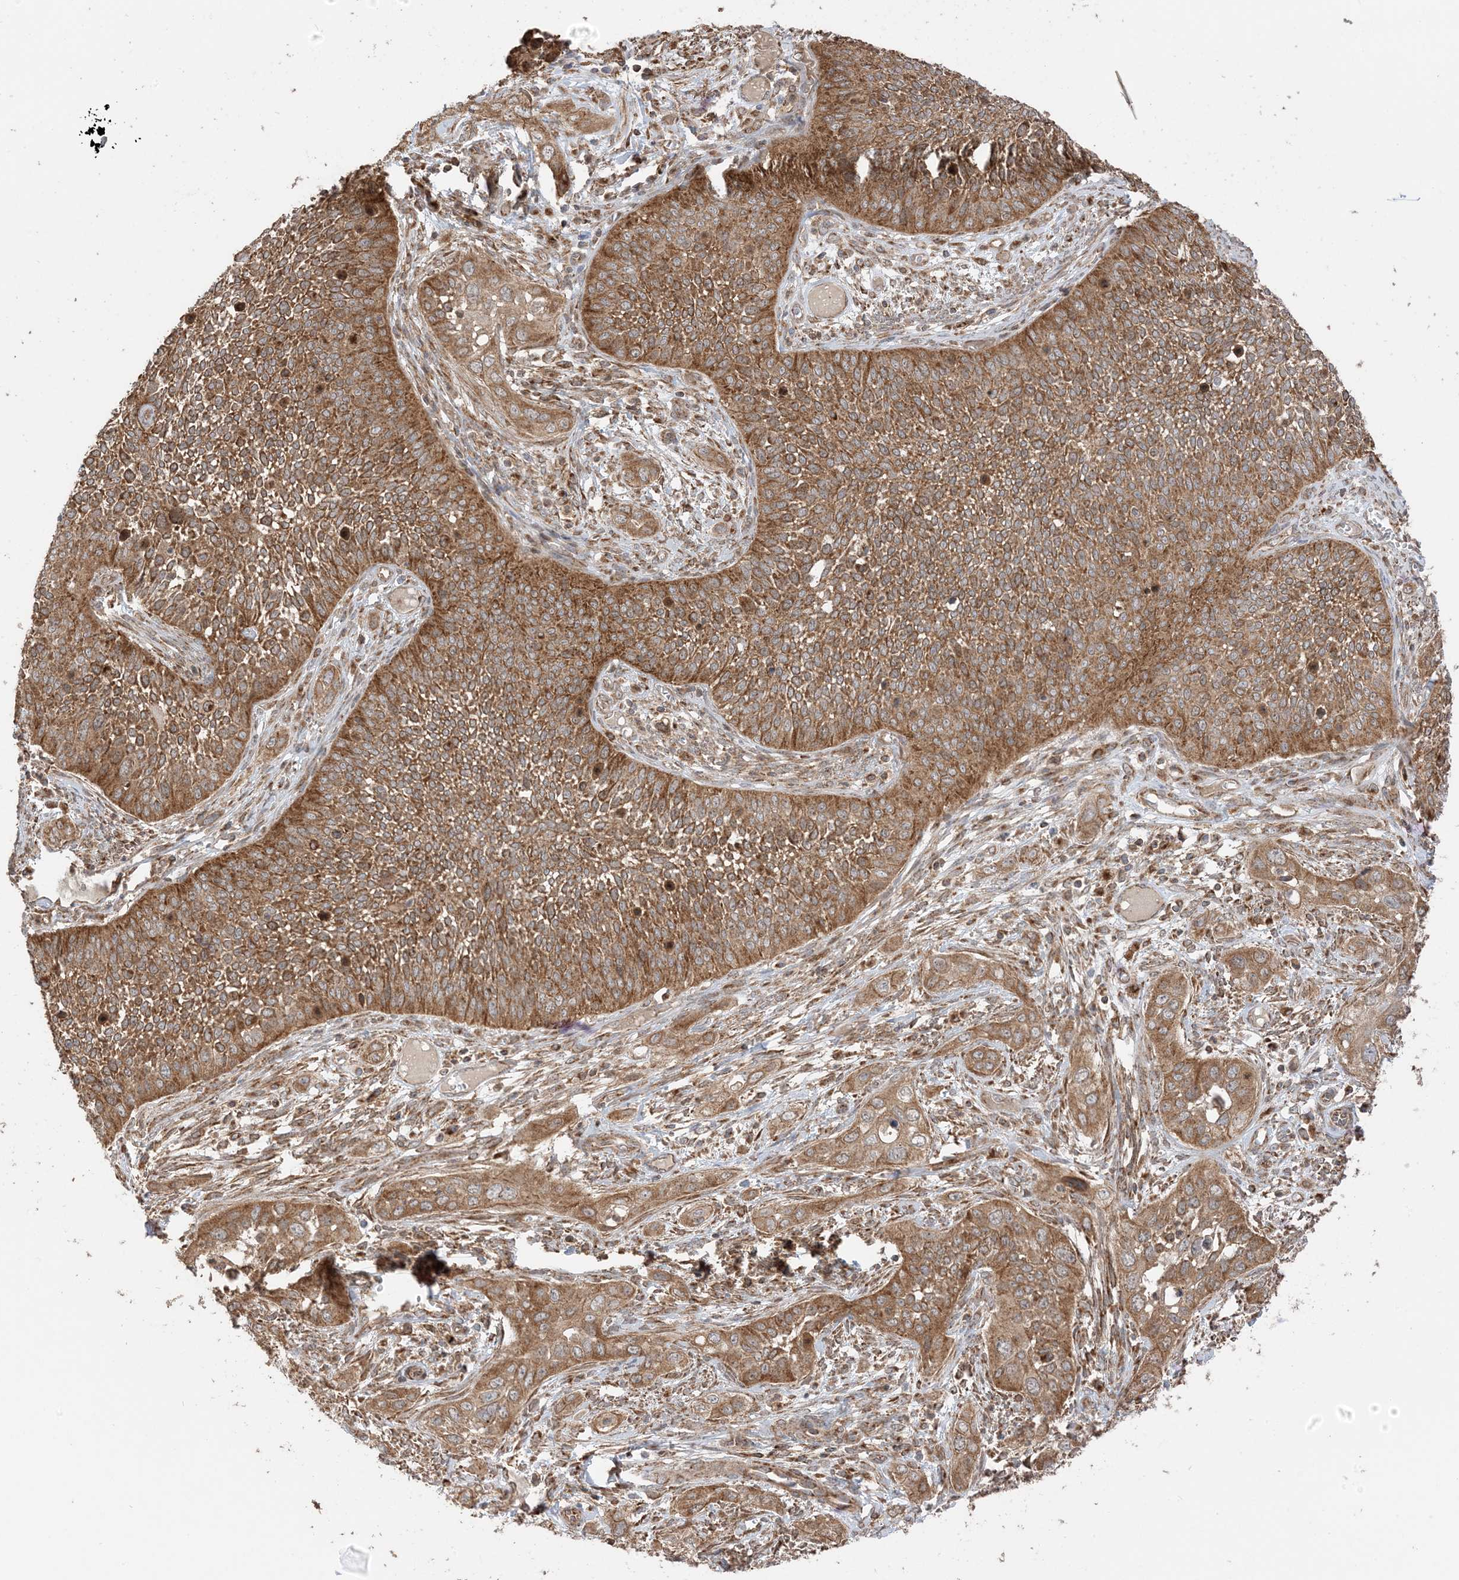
{"staining": {"intensity": "strong", "quantity": ">75%", "location": "cytoplasmic/membranous"}, "tissue": "cervical cancer", "cell_type": "Tumor cells", "image_type": "cancer", "snomed": [{"axis": "morphology", "description": "Squamous cell carcinoma, NOS"}, {"axis": "topography", "description": "Cervix"}], "caption": "A high amount of strong cytoplasmic/membranous staining is present in approximately >75% of tumor cells in cervical cancer (squamous cell carcinoma) tissue.", "gene": "N4BP3", "patient": {"sex": "female", "age": 34}}